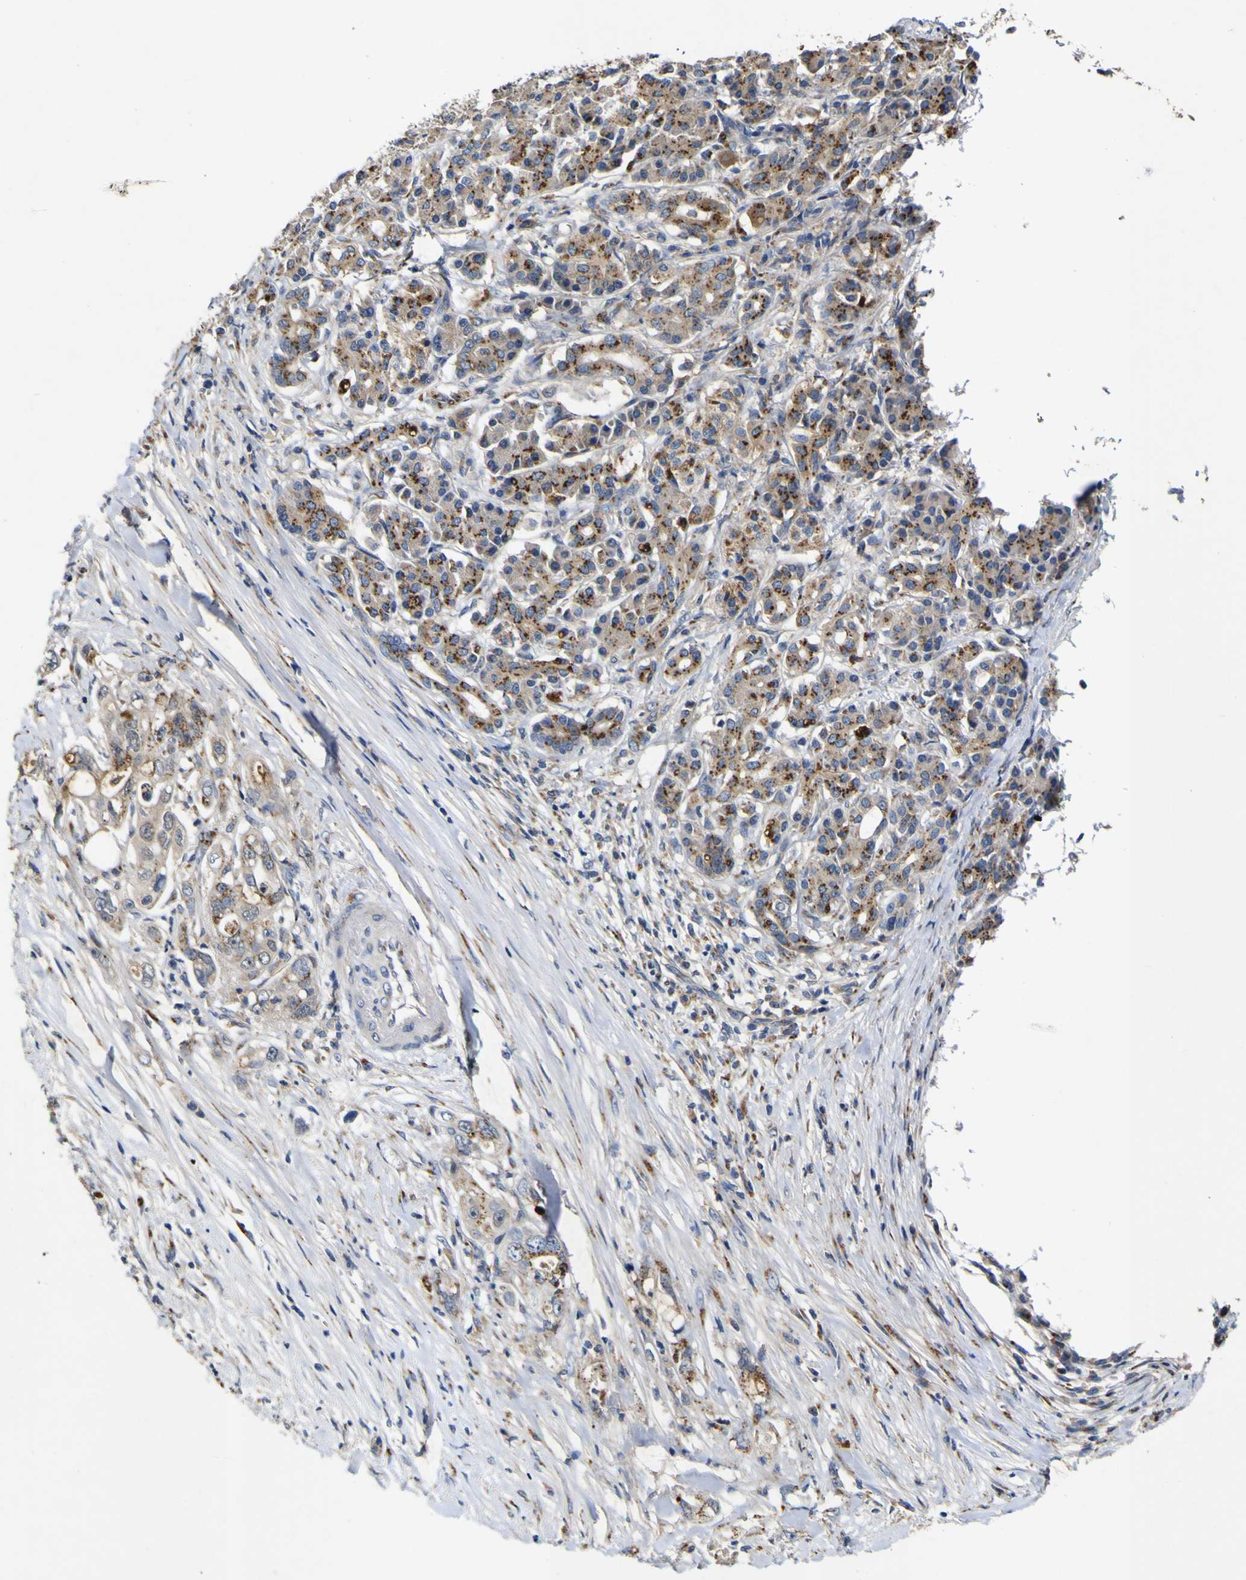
{"staining": {"intensity": "moderate", "quantity": ">75%", "location": "cytoplasmic/membranous"}, "tissue": "pancreatic cancer", "cell_type": "Tumor cells", "image_type": "cancer", "snomed": [{"axis": "morphology", "description": "Normal tissue, NOS"}, {"axis": "topography", "description": "Pancreas"}], "caption": "Pancreatic cancer tissue shows moderate cytoplasmic/membranous expression in about >75% of tumor cells, visualized by immunohistochemistry.", "gene": "COA1", "patient": {"sex": "male", "age": 42}}